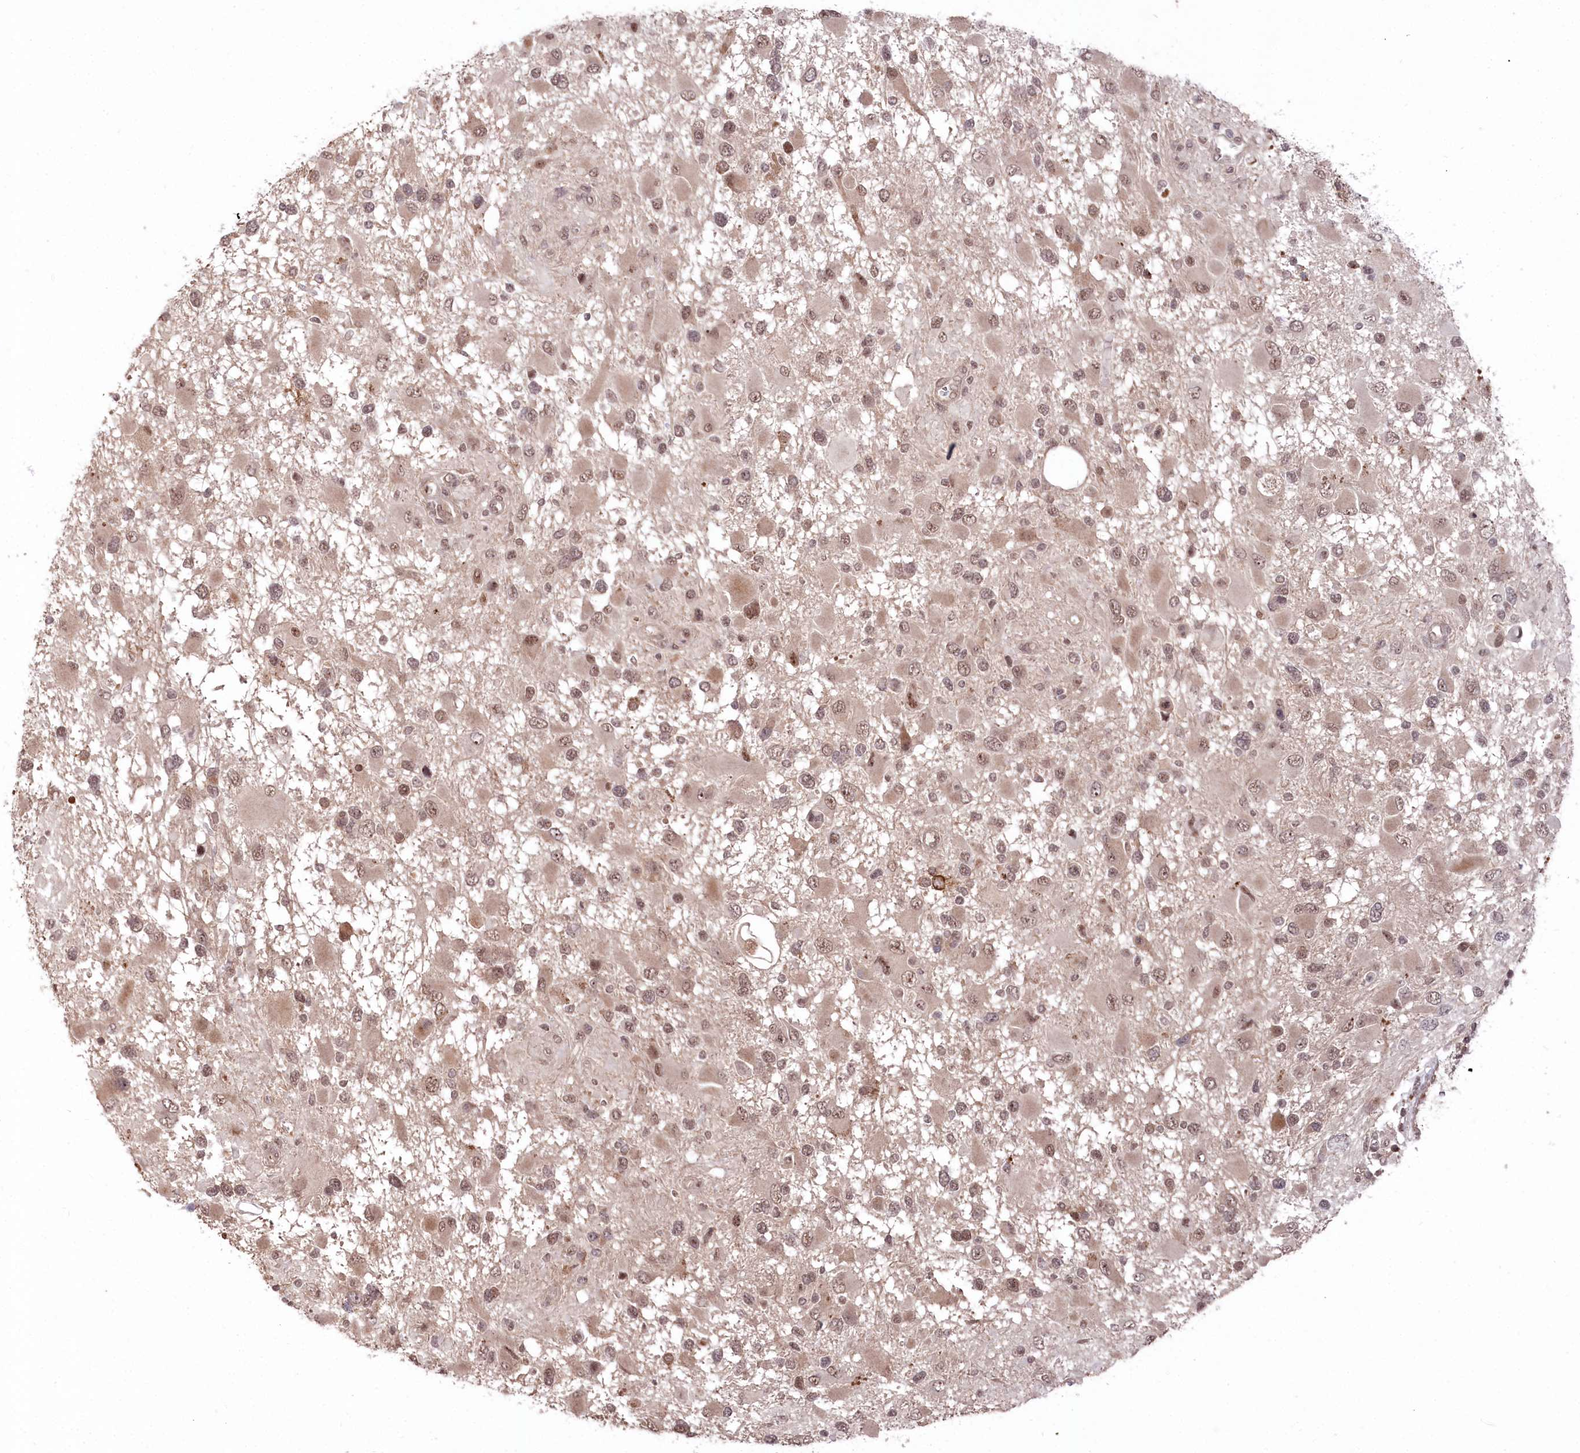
{"staining": {"intensity": "moderate", "quantity": ">75%", "location": "nuclear"}, "tissue": "glioma", "cell_type": "Tumor cells", "image_type": "cancer", "snomed": [{"axis": "morphology", "description": "Glioma, malignant, High grade"}, {"axis": "topography", "description": "Brain"}], "caption": "A brown stain labels moderate nuclear staining of a protein in human malignant glioma (high-grade) tumor cells.", "gene": "CCSER2", "patient": {"sex": "male", "age": 53}}